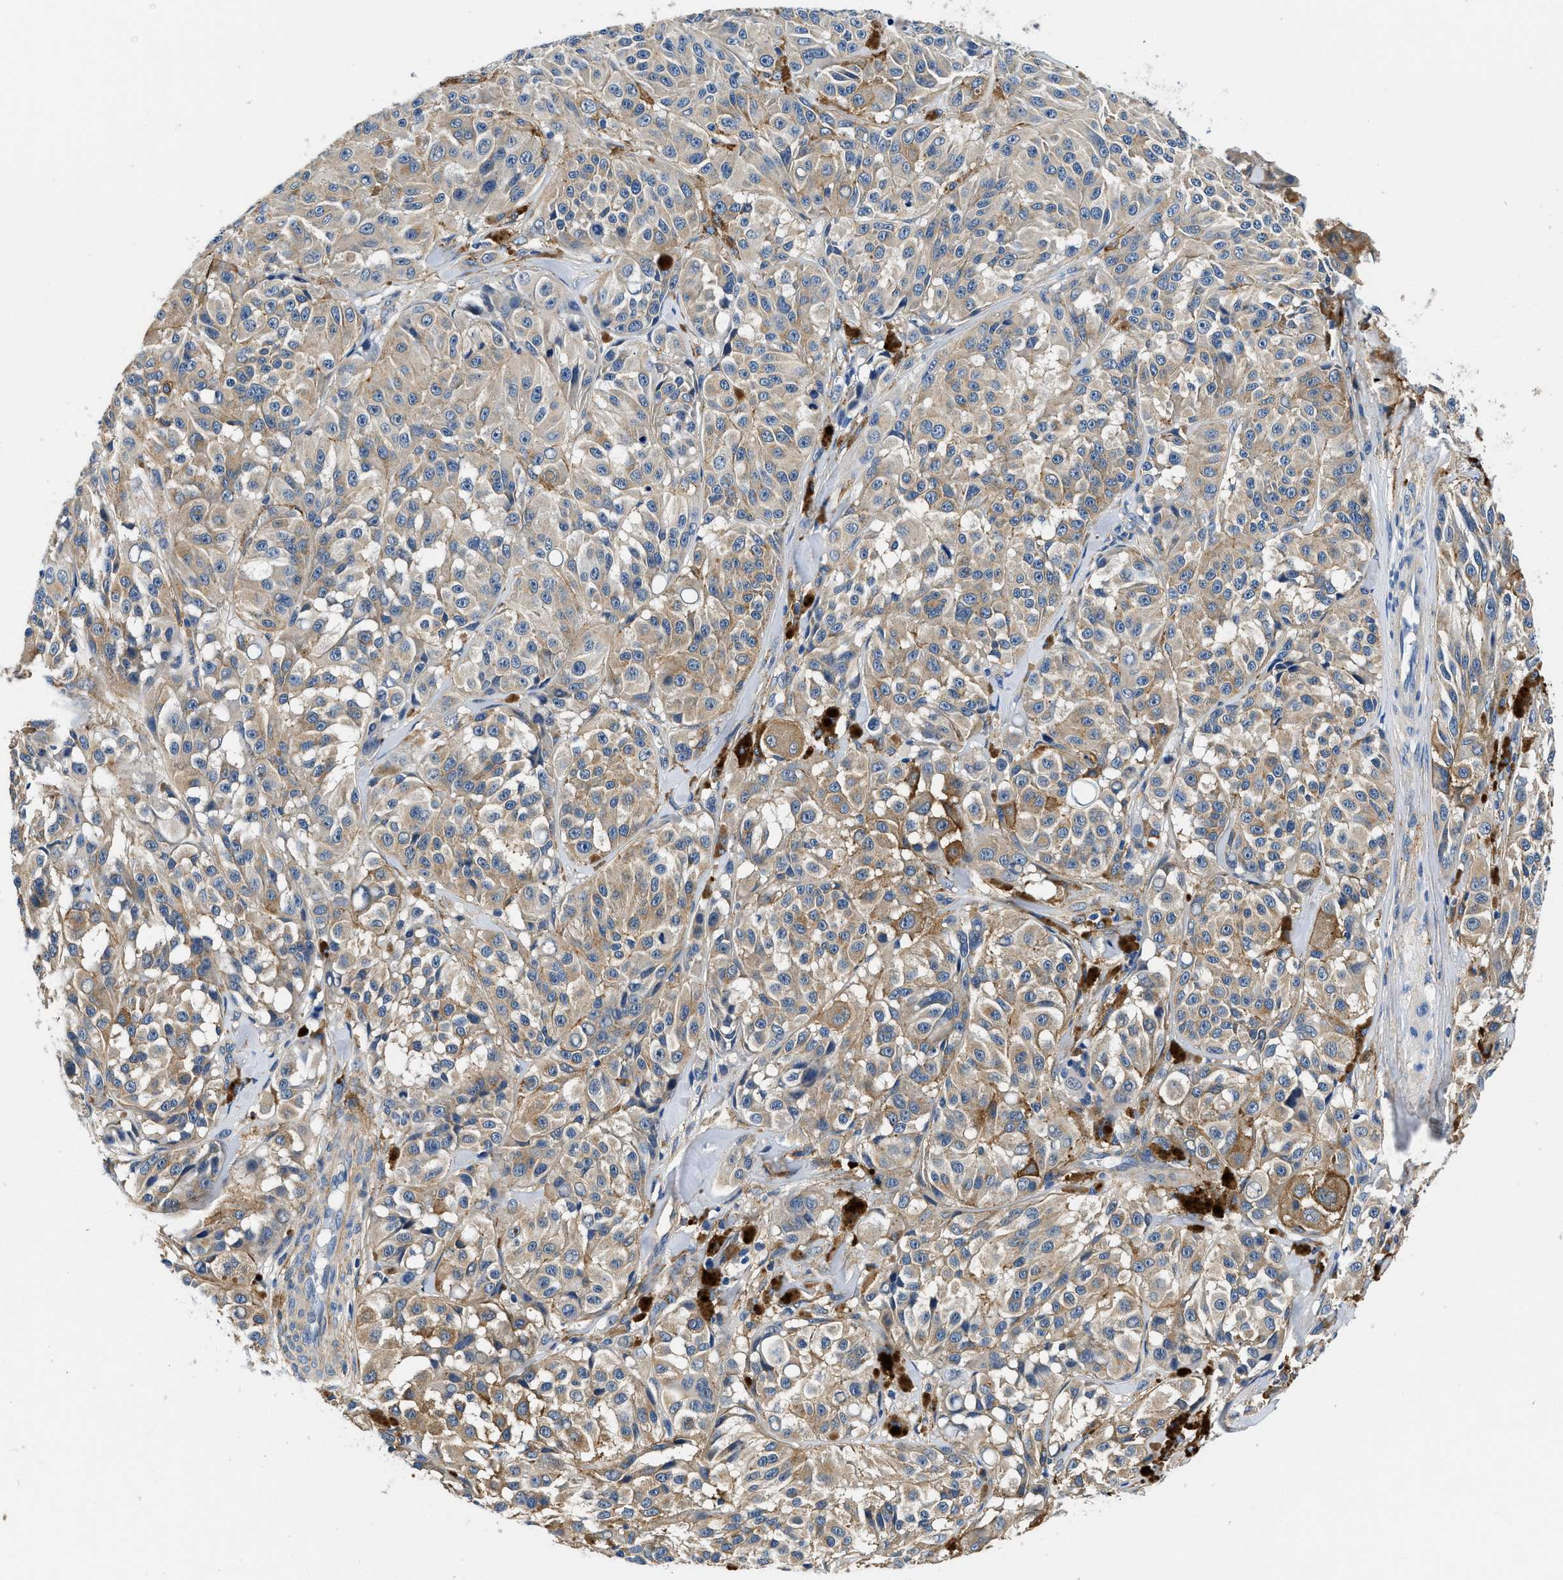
{"staining": {"intensity": "weak", "quantity": "25%-75%", "location": "cytoplasmic/membranous"}, "tissue": "melanoma", "cell_type": "Tumor cells", "image_type": "cancer", "snomed": [{"axis": "morphology", "description": "Malignant melanoma, NOS"}, {"axis": "topography", "description": "Skin"}], "caption": "DAB immunohistochemical staining of human malignant melanoma shows weak cytoplasmic/membranous protein expression in approximately 25%-75% of tumor cells.", "gene": "ZFAND3", "patient": {"sex": "male", "age": 84}}